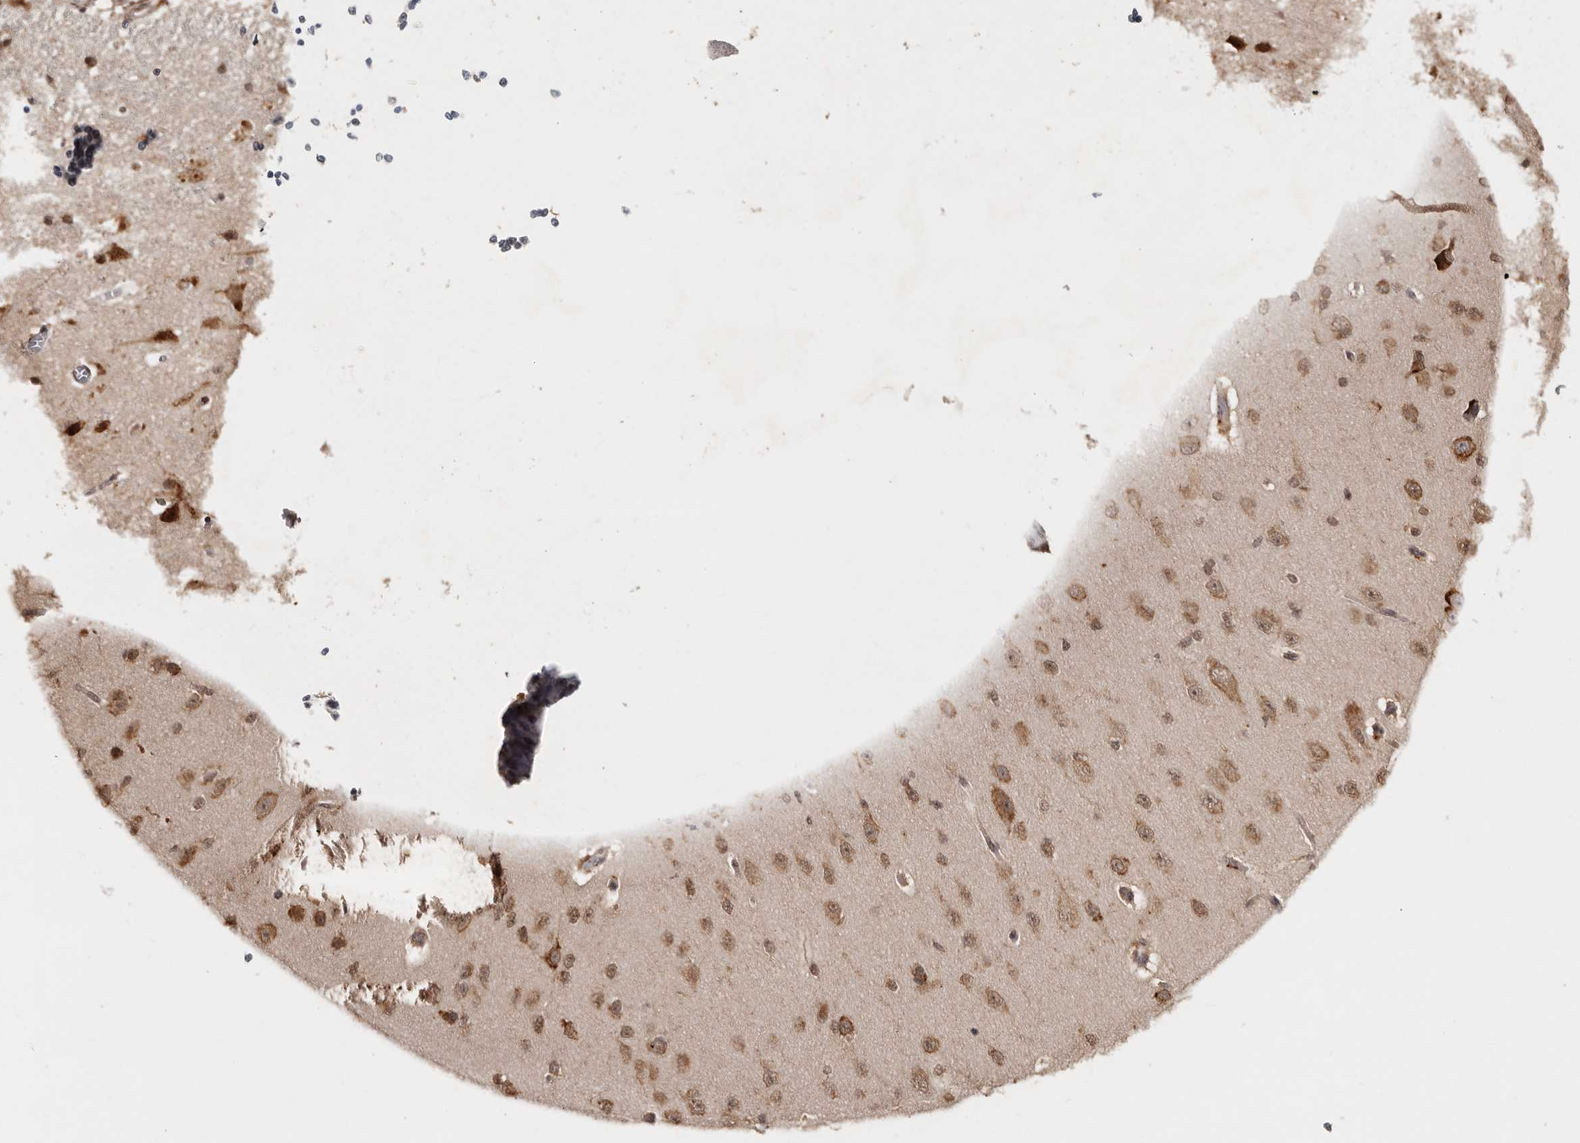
{"staining": {"intensity": "moderate", "quantity": ">75%", "location": "cytoplasmic/membranous,nuclear"}, "tissue": "cerebral cortex", "cell_type": "Endothelial cells", "image_type": "normal", "snomed": [{"axis": "morphology", "description": "Normal tissue, NOS"}, {"axis": "morphology", "description": "Developmental malformation"}, {"axis": "topography", "description": "Cerebral cortex"}], "caption": "DAB (3,3'-diaminobenzidine) immunohistochemical staining of benign cerebral cortex exhibits moderate cytoplasmic/membranous,nuclear protein expression in about >75% of endothelial cells.", "gene": "ZNF83", "patient": {"sex": "female", "age": 30}}